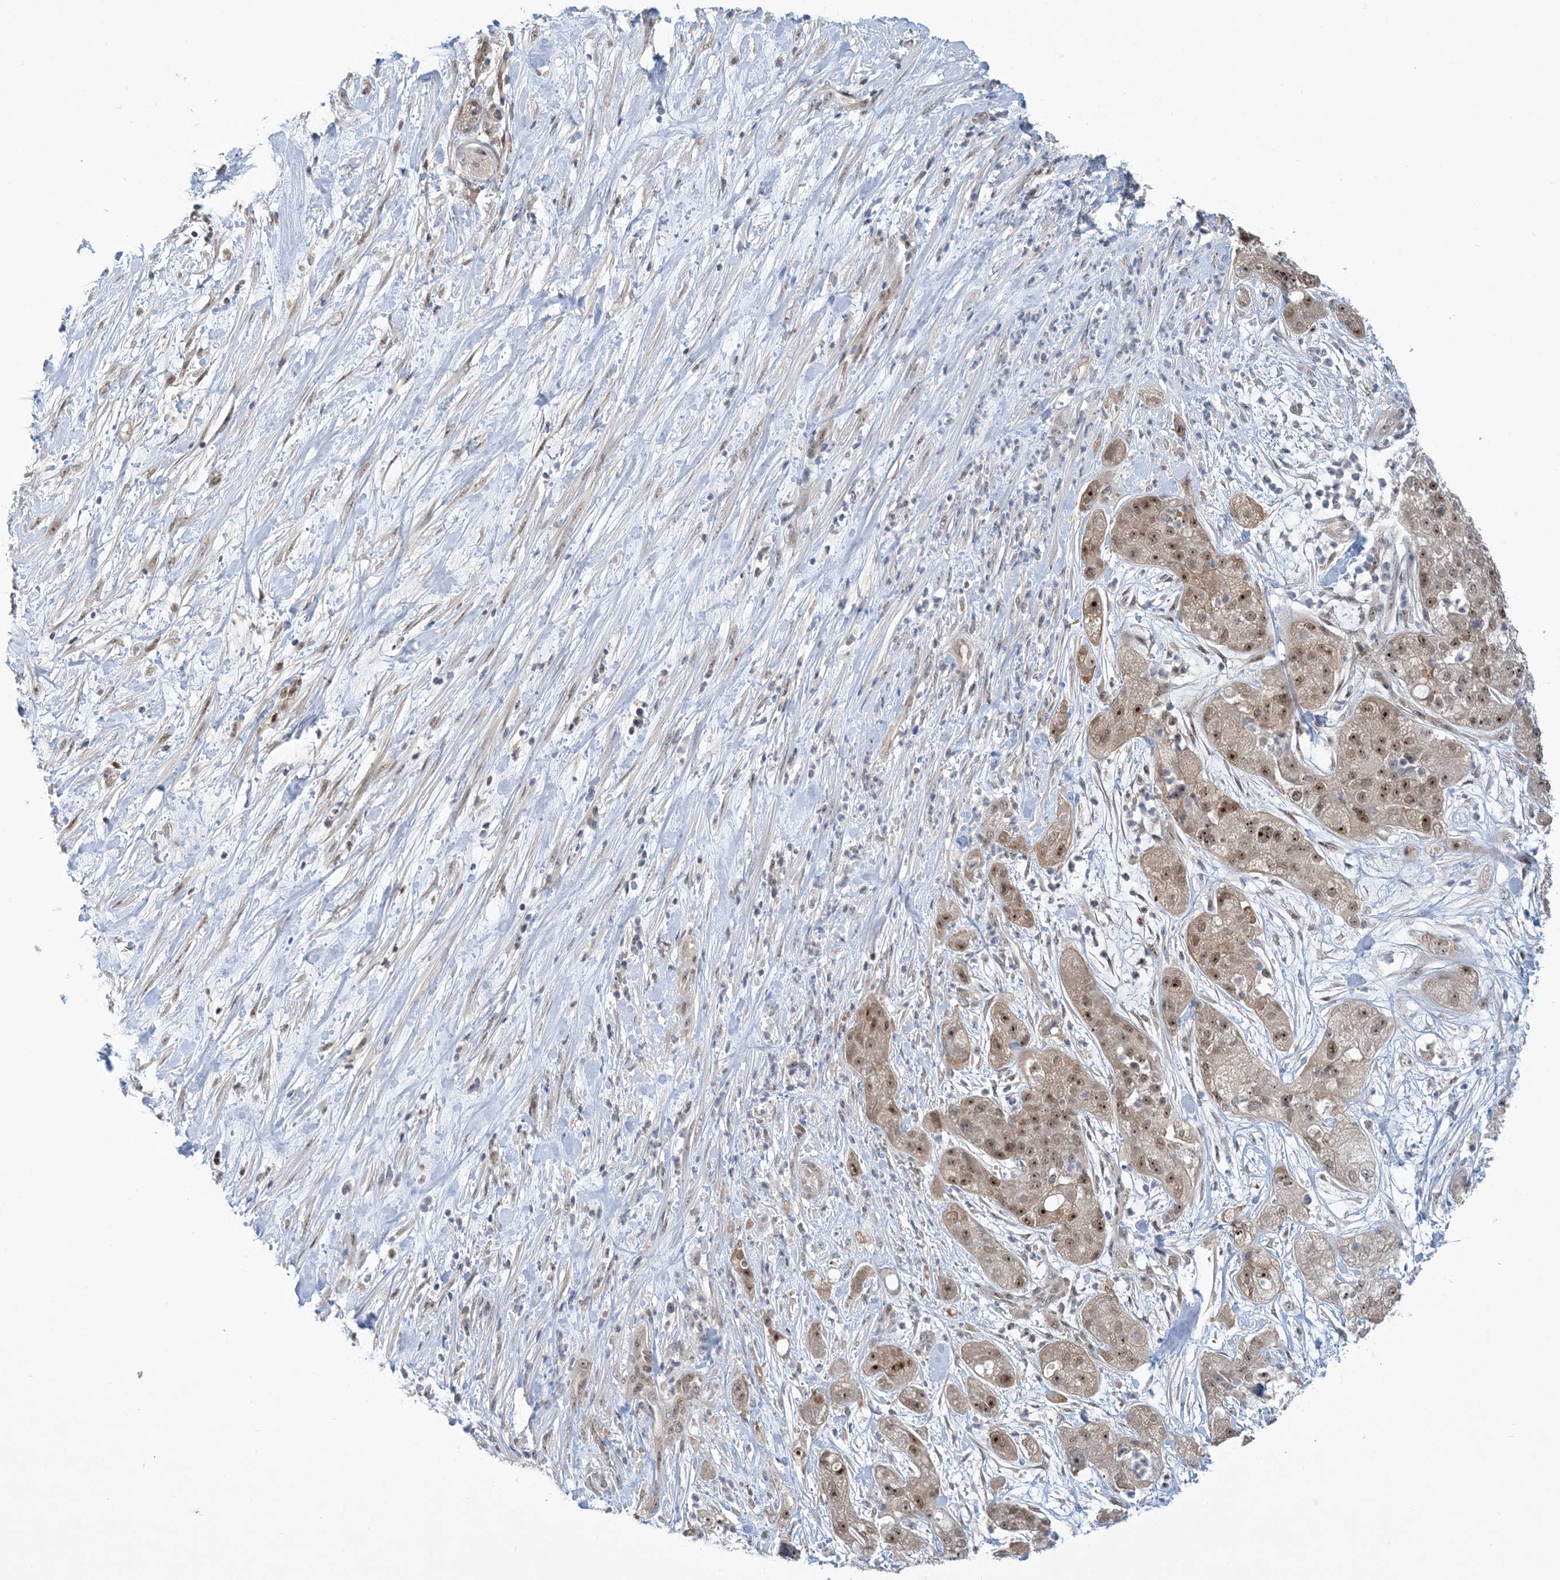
{"staining": {"intensity": "moderate", "quantity": ">75%", "location": "nuclear"}, "tissue": "pancreatic cancer", "cell_type": "Tumor cells", "image_type": "cancer", "snomed": [{"axis": "morphology", "description": "Adenocarcinoma, NOS"}, {"axis": "topography", "description": "Pancreas"}], "caption": "Immunohistochemical staining of pancreatic cancer displays medium levels of moderate nuclear protein staining in approximately >75% of tumor cells.", "gene": "UBE2E1", "patient": {"sex": "female", "age": 78}}